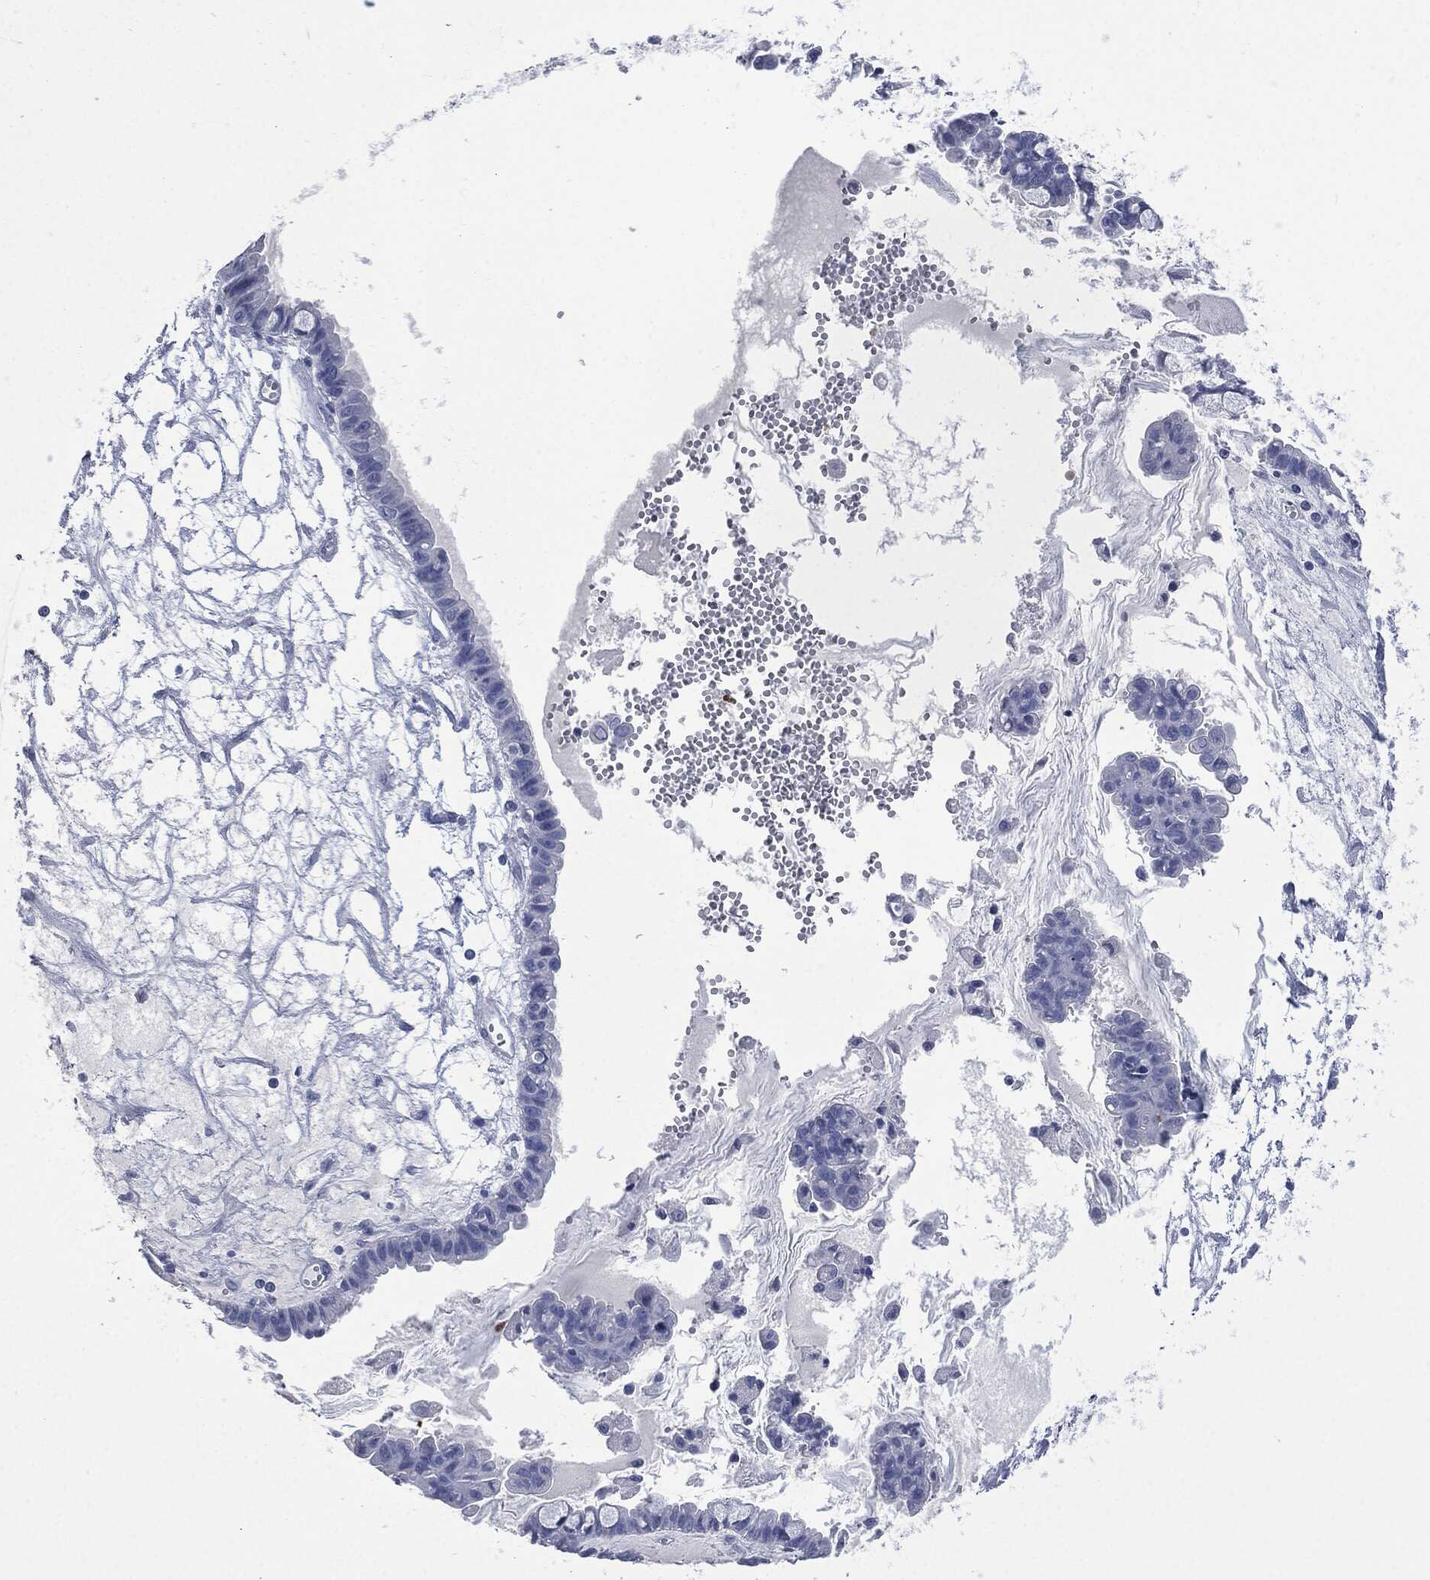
{"staining": {"intensity": "negative", "quantity": "none", "location": "none"}, "tissue": "ovarian cancer", "cell_type": "Tumor cells", "image_type": "cancer", "snomed": [{"axis": "morphology", "description": "Cystadenocarcinoma, mucinous, NOS"}, {"axis": "topography", "description": "Ovary"}], "caption": "The image demonstrates no significant expression in tumor cells of mucinous cystadenocarcinoma (ovarian).", "gene": "CEACAM8", "patient": {"sex": "female", "age": 63}}